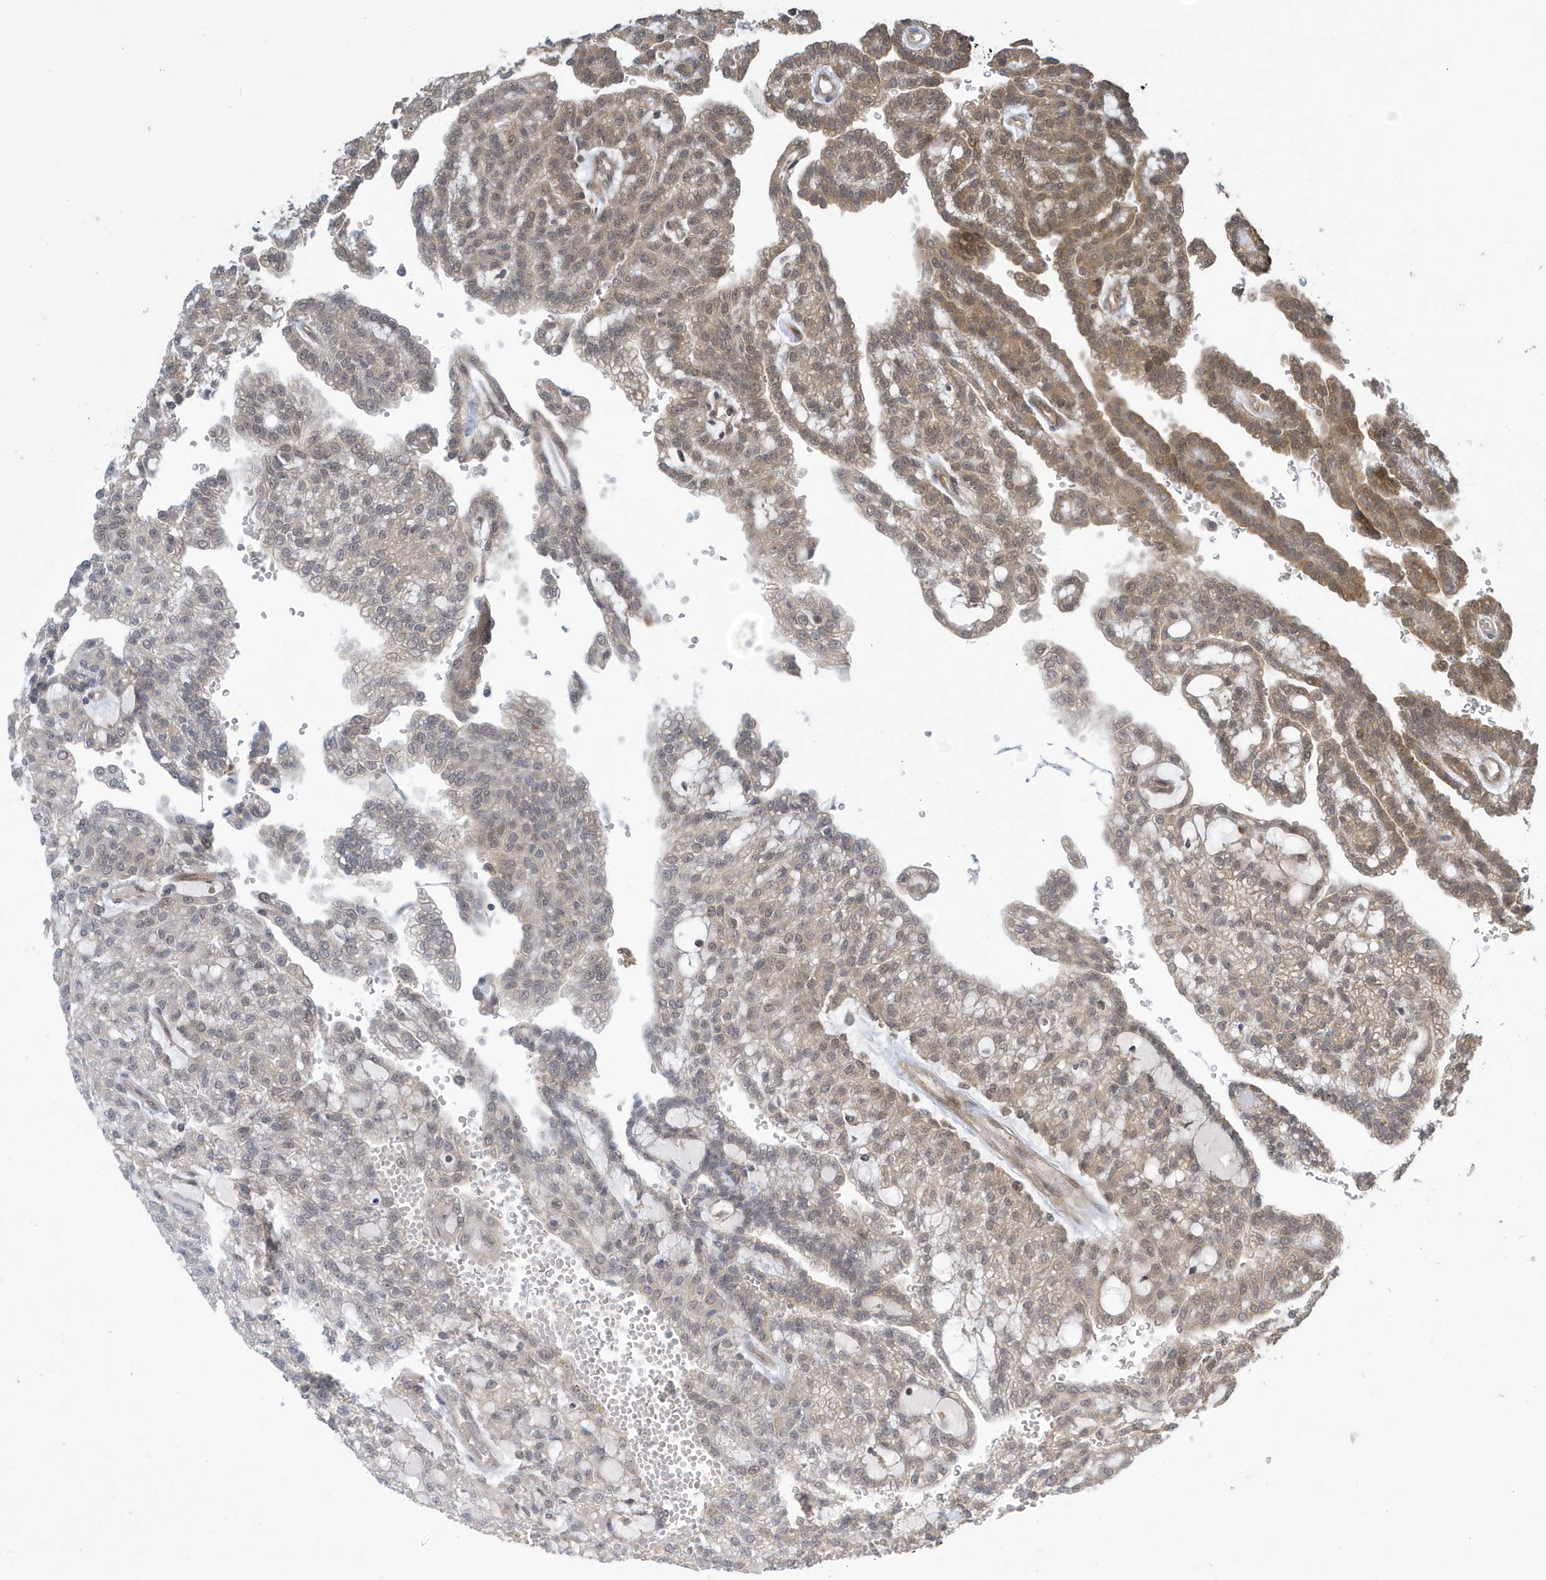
{"staining": {"intensity": "moderate", "quantity": "<25%", "location": "cytoplasmic/membranous,nuclear"}, "tissue": "renal cancer", "cell_type": "Tumor cells", "image_type": "cancer", "snomed": [{"axis": "morphology", "description": "Adenocarcinoma, NOS"}, {"axis": "topography", "description": "Kidney"}], "caption": "Moderate cytoplasmic/membranous and nuclear expression is identified in approximately <25% of tumor cells in renal cancer (adenocarcinoma).", "gene": "NCOA7", "patient": {"sex": "male", "age": 63}}